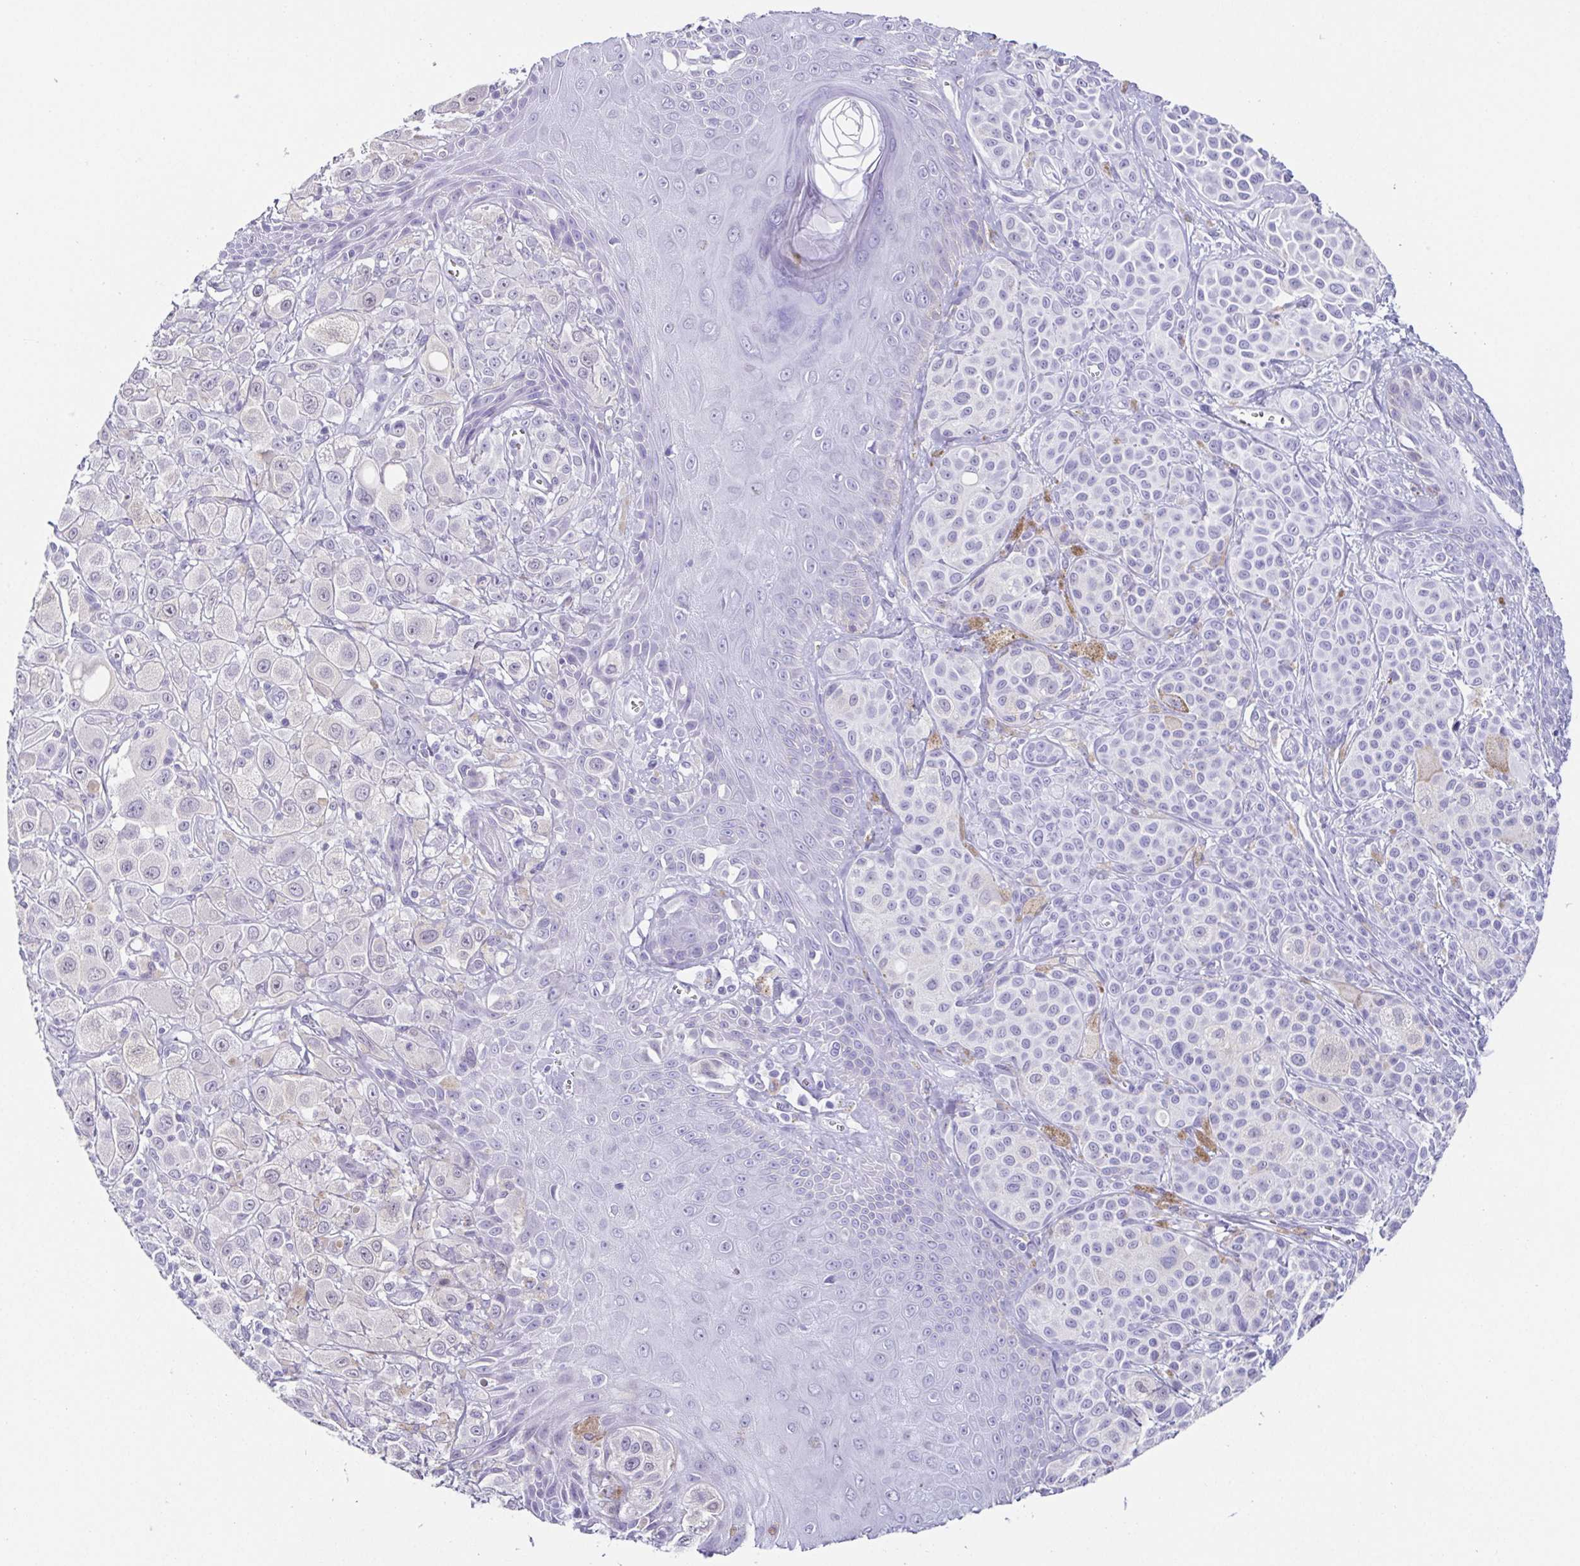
{"staining": {"intensity": "negative", "quantity": "none", "location": "none"}, "tissue": "melanoma", "cell_type": "Tumor cells", "image_type": "cancer", "snomed": [{"axis": "morphology", "description": "Malignant melanoma, NOS"}, {"axis": "topography", "description": "Skin"}], "caption": "Immunohistochemistry (IHC) of melanoma exhibits no positivity in tumor cells.", "gene": "ESX1", "patient": {"sex": "male", "age": 67}}